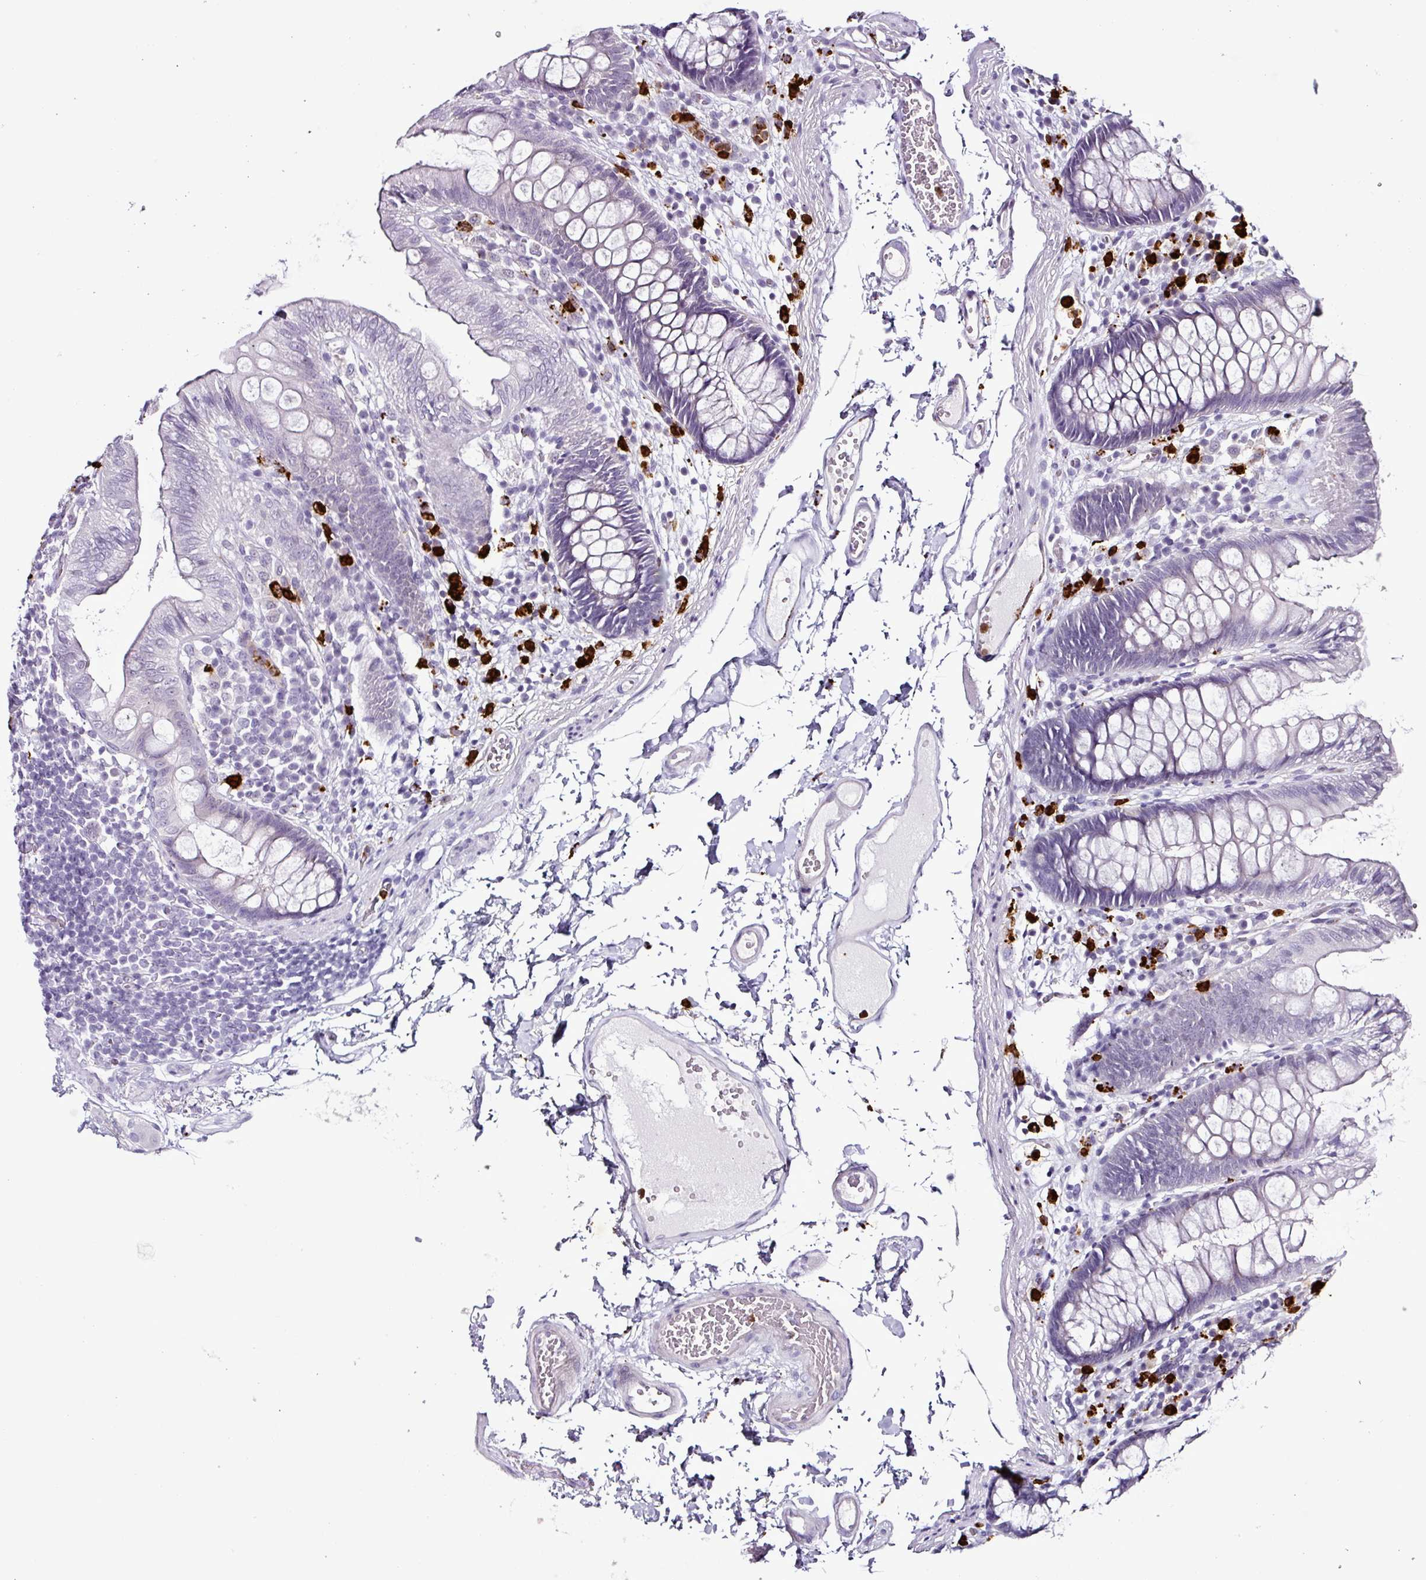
{"staining": {"intensity": "negative", "quantity": "none", "location": "none"}, "tissue": "colon", "cell_type": "Endothelial cells", "image_type": "normal", "snomed": [{"axis": "morphology", "description": "Normal tissue, NOS"}, {"axis": "topography", "description": "Colon"}], "caption": "Human colon stained for a protein using immunohistochemistry (IHC) shows no staining in endothelial cells.", "gene": "TMEM178A", "patient": {"sex": "male", "age": 84}}